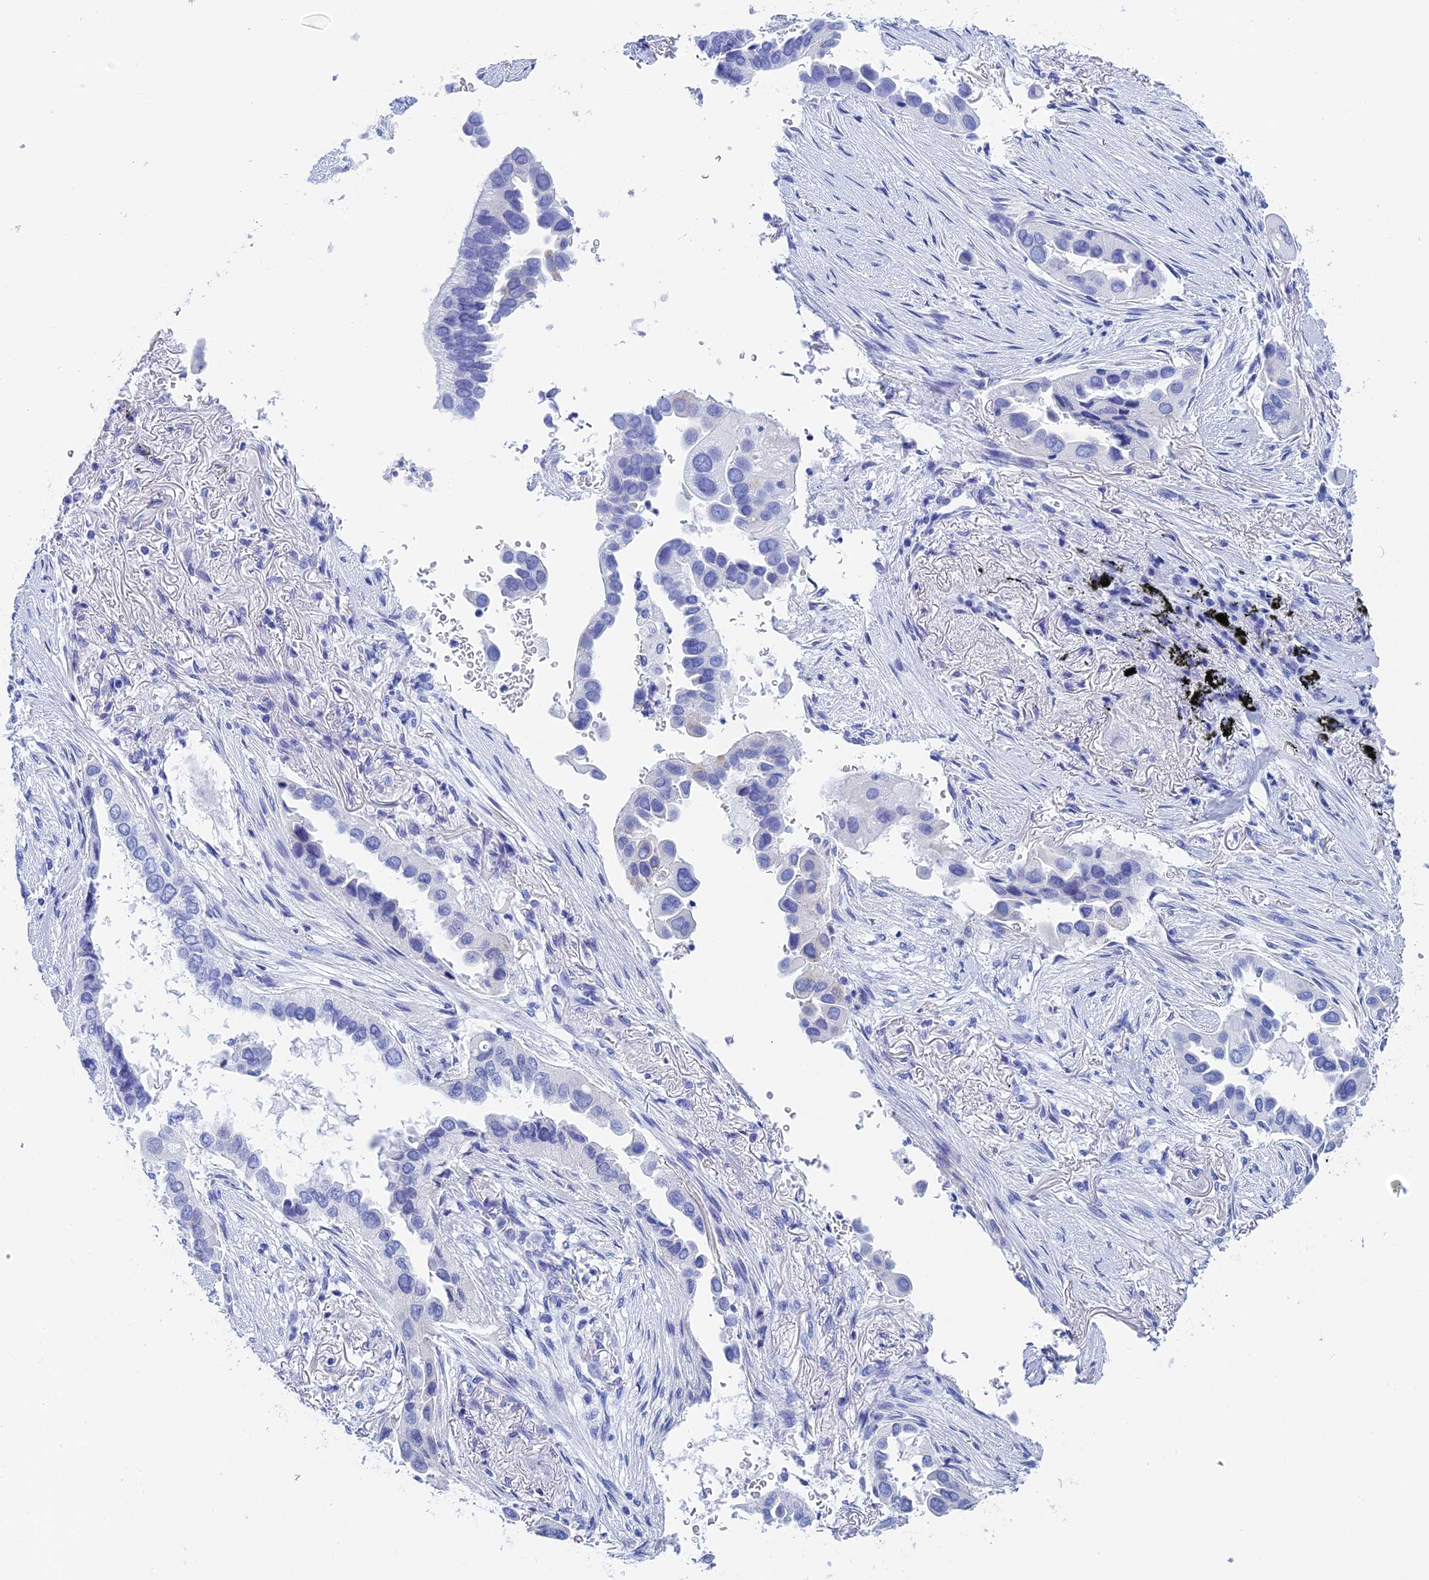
{"staining": {"intensity": "negative", "quantity": "none", "location": "none"}, "tissue": "lung cancer", "cell_type": "Tumor cells", "image_type": "cancer", "snomed": [{"axis": "morphology", "description": "Adenocarcinoma, NOS"}, {"axis": "topography", "description": "Lung"}], "caption": "This is an immunohistochemistry (IHC) photomicrograph of lung adenocarcinoma. There is no expression in tumor cells.", "gene": "TEX101", "patient": {"sex": "female", "age": 76}}